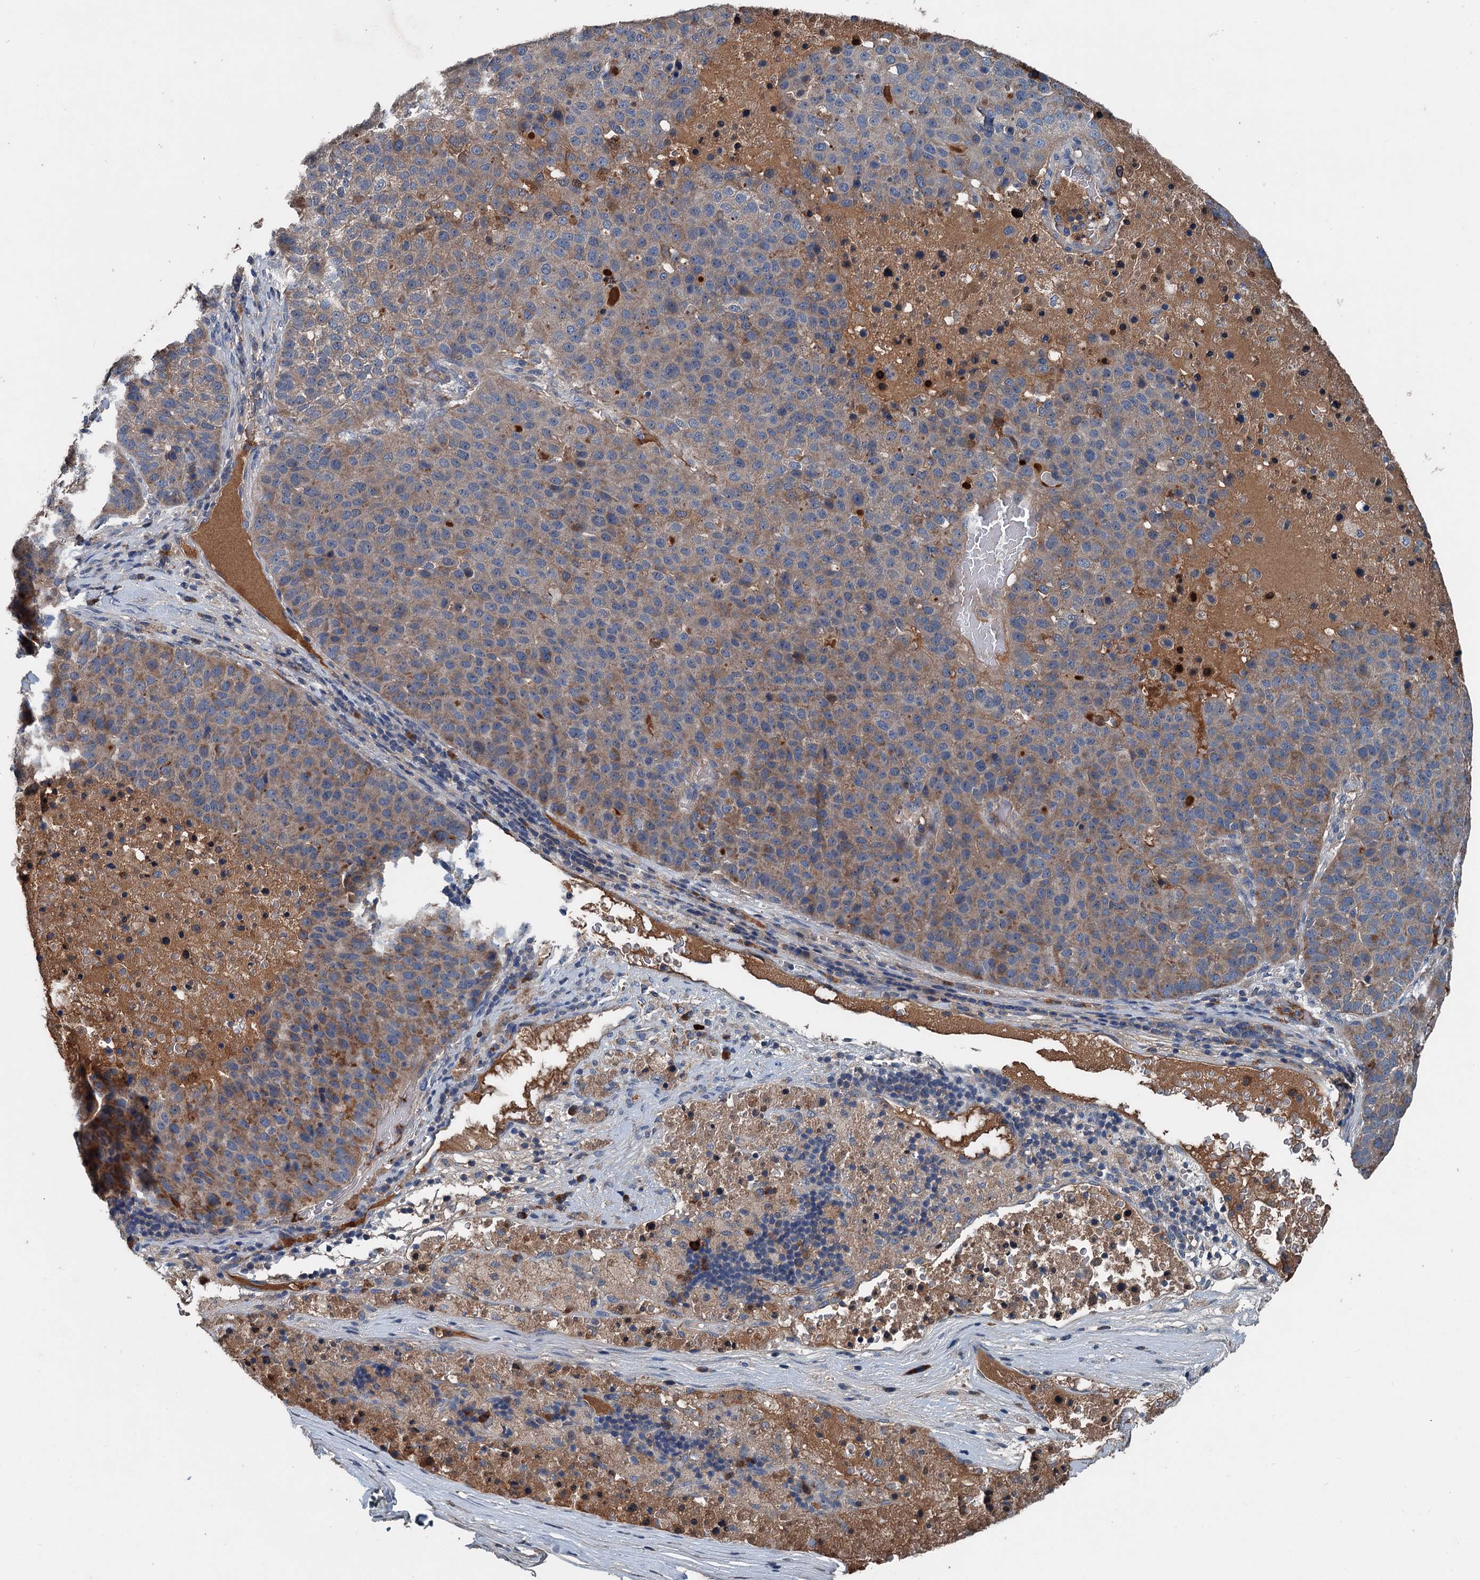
{"staining": {"intensity": "moderate", "quantity": "25%-75%", "location": "cytoplasmic/membranous"}, "tissue": "pancreatic cancer", "cell_type": "Tumor cells", "image_type": "cancer", "snomed": [{"axis": "morphology", "description": "Adenocarcinoma, NOS"}, {"axis": "topography", "description": "Pancreas"}], "caption": "The histopathology image reveals a brown stain indicating the presence of a protein in the cytoplasmic/membranous of tumor cells in adenocarcinoma (pancreatic).", "gene": "PDSS1", "patient": {"sex": "female", "age": 61}}